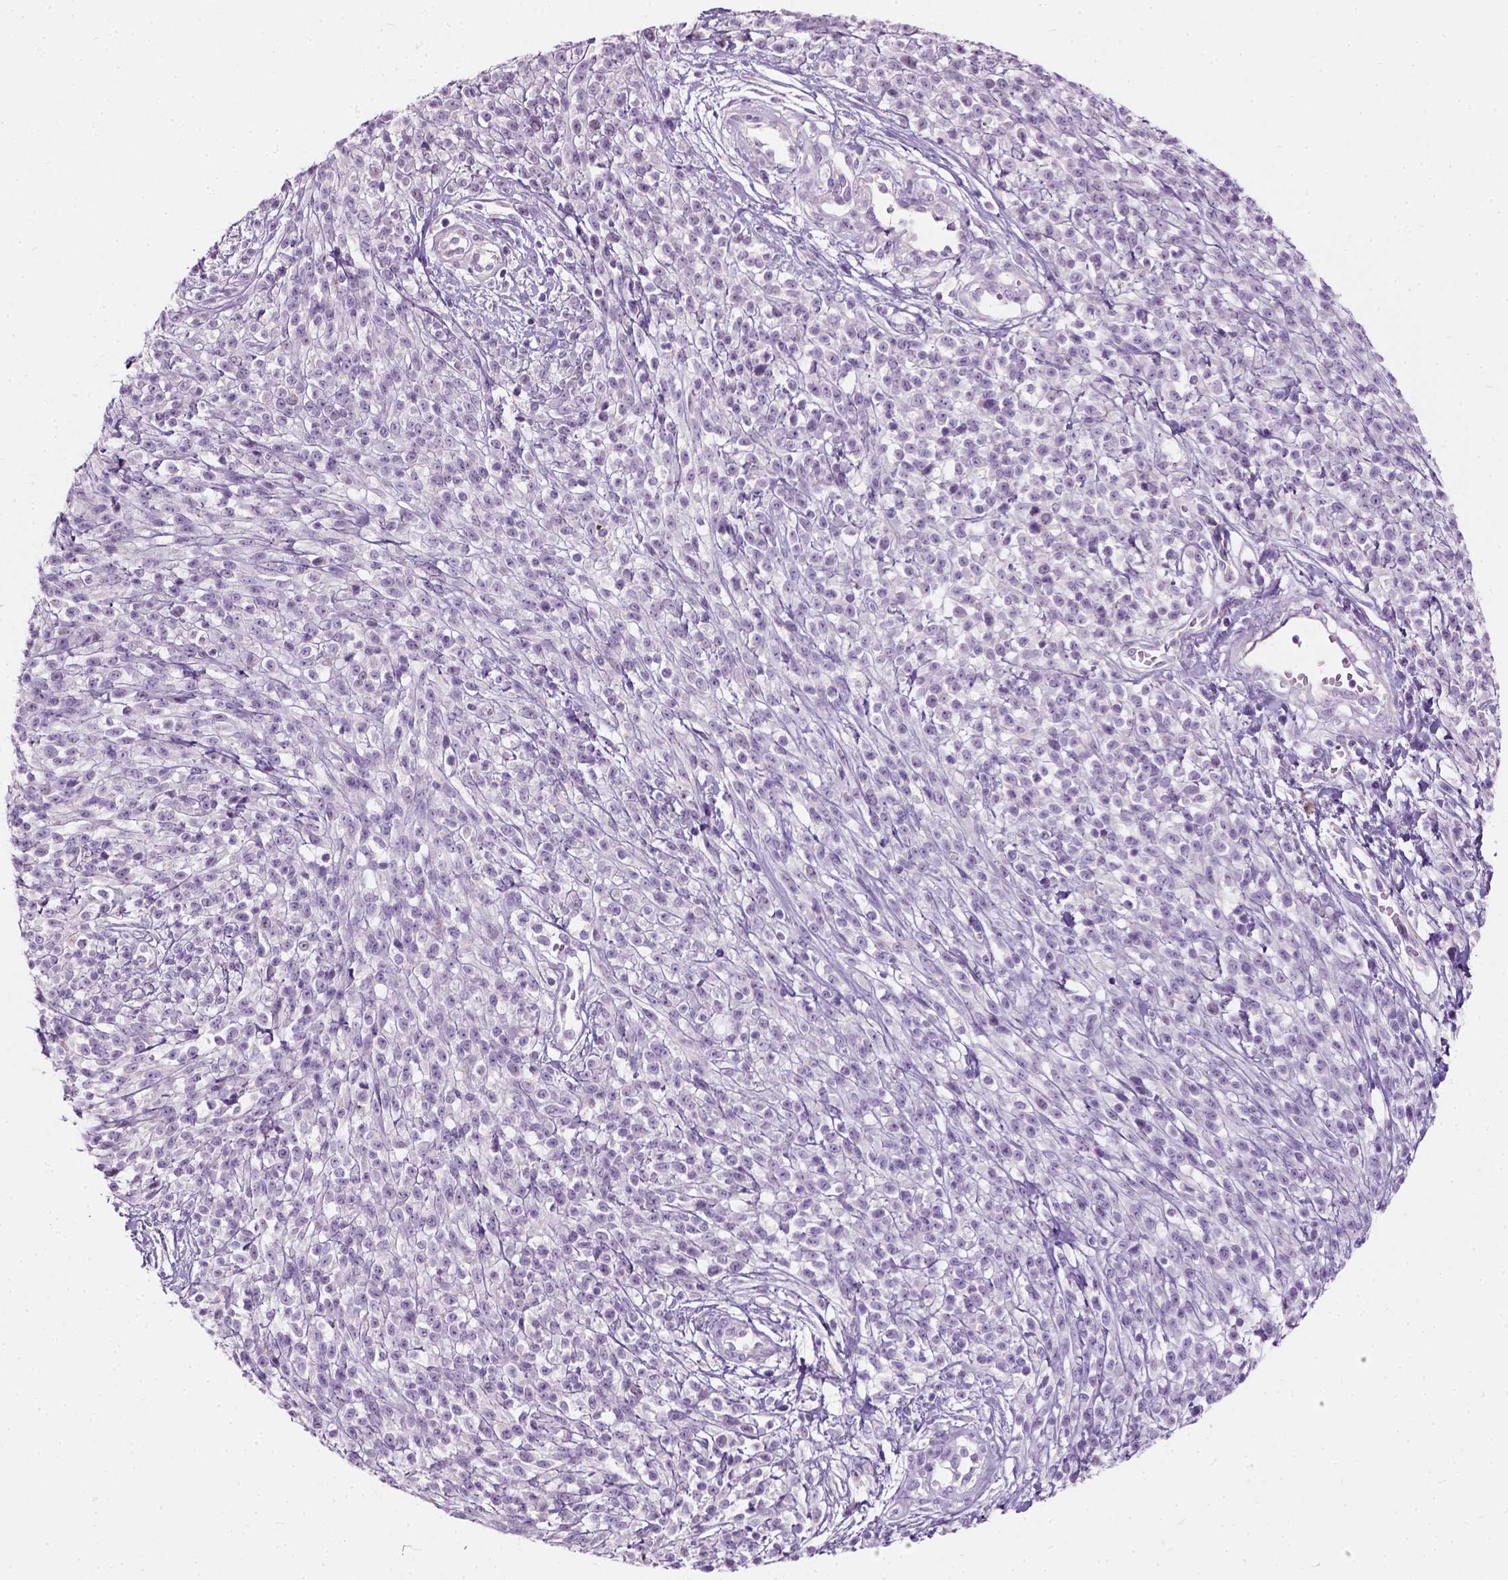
{"staining": {"intensity": "negative", "quantity": "none", "location": "none"}, "tissue": "melanoma", "cell_type": "Tumor cells", "image_type": "cancer", "snomed": [{"axis": "morphology", "description": "Malignant melanoma, NOS"}, {"axis": "topography", "description": "Skin"}, {"axis": "topography", "description": "Skin of trunk"}], "caption": "Malignant melanoma was stained to show a protein in brown. There is no significant expression in tumor cells. (IHC, brightfield microscopy, high magnification).", "gene": "TRIM72", "patient": {"sex": "male", "age": 74}}